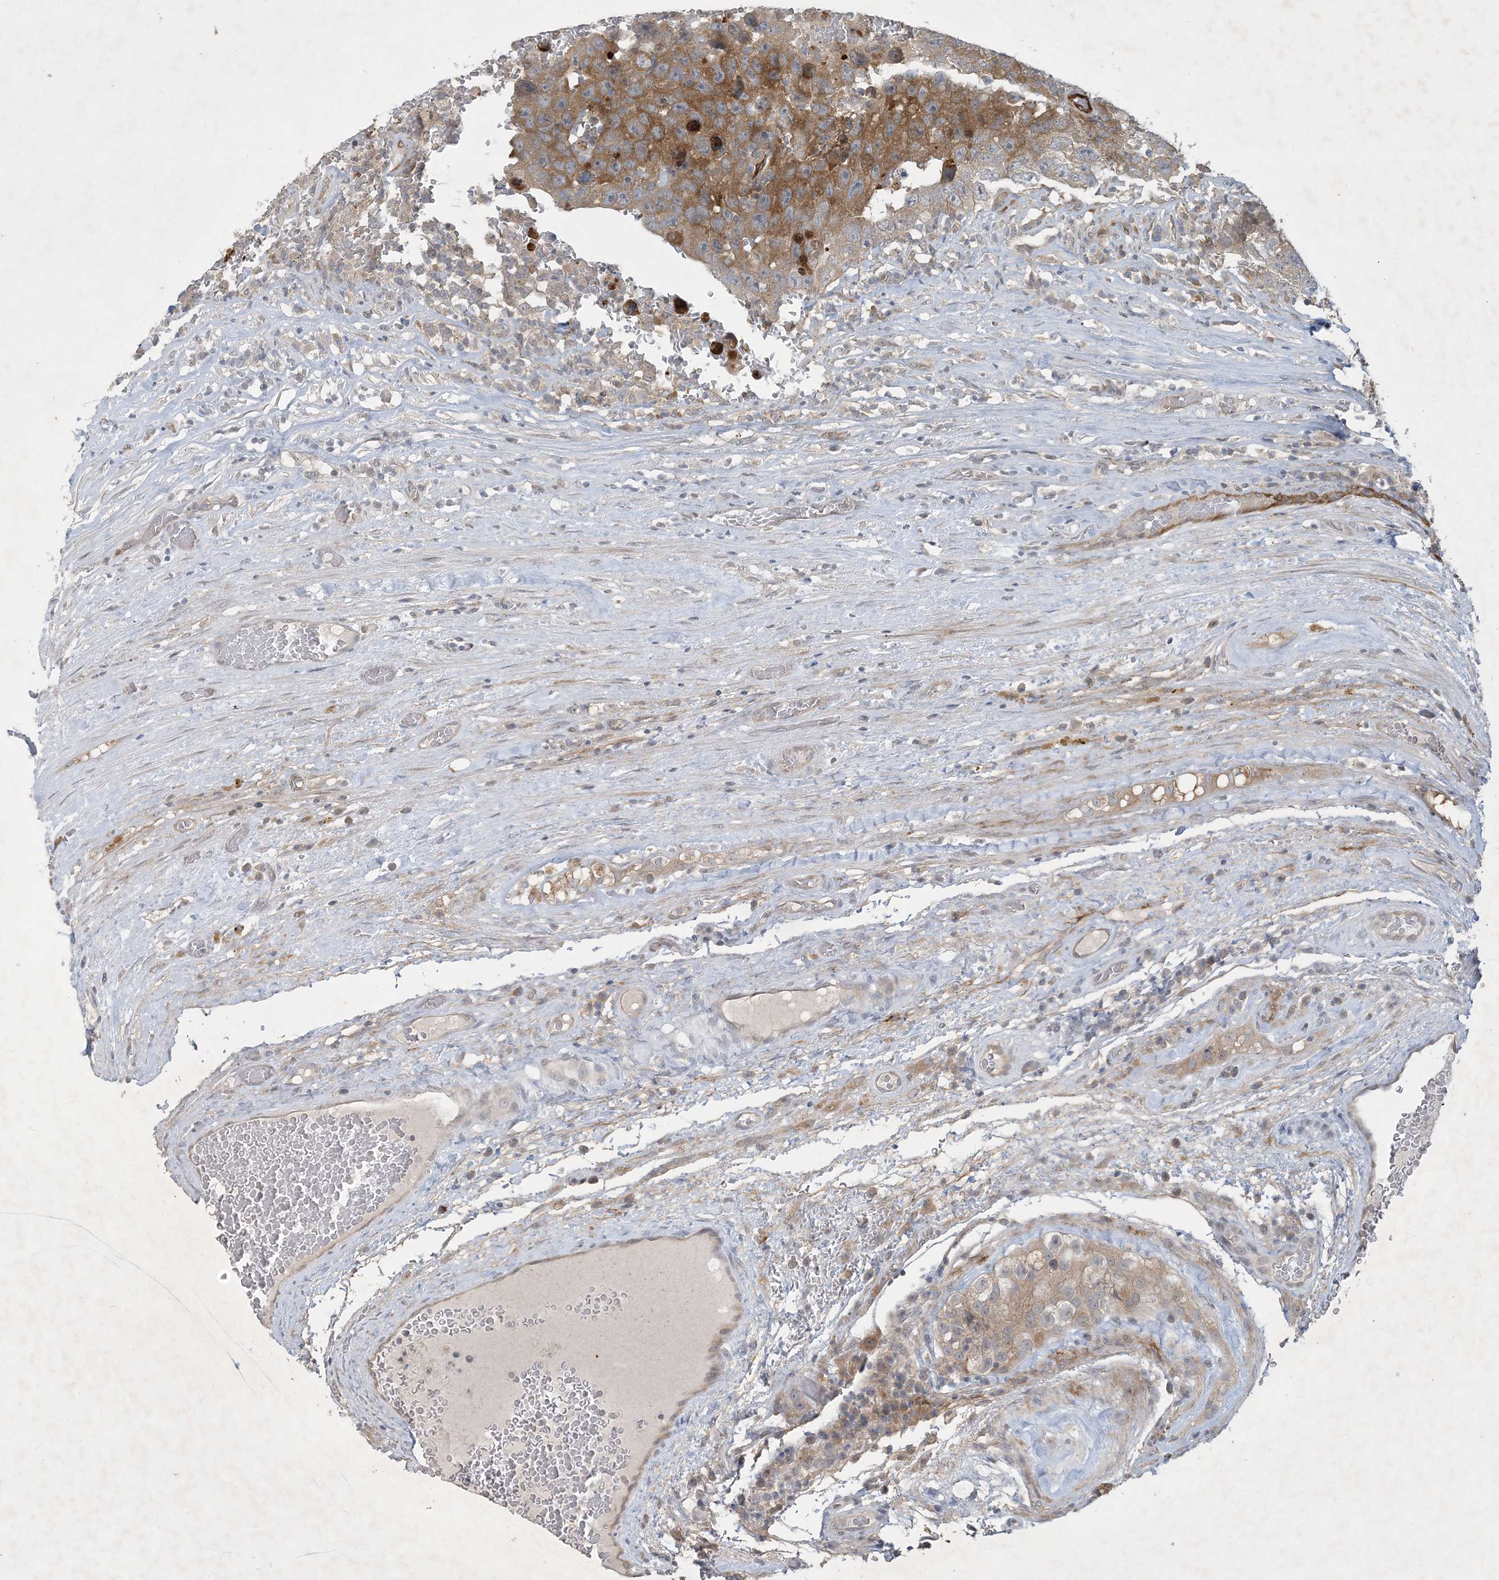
{"staining": {"intensity": "moderate", "quantity": ">75%", "location": "cytoplasmic/membranous"}, "tissue": "testis cancer", "cell_type": "Tumor cells", "image_type": "cancer", "snomed": [{"axis": "morphology", "description": "Carcinoma, Embryonal, NOS"}, {"axis": "topography", "description": "Testis"}], "caption": "An immunohistochemistry (IHC) image of tumor tissue is shown. Protein staining in brown labels moderate cytoplasmic/membranous positivity in embryonal carcinoma (testis) within tumor cells. (DAB = brown stain, brightfield microscopy at high magnification).", "gene": "CDS1", "patient": {"sex": "male", "age": 26}}